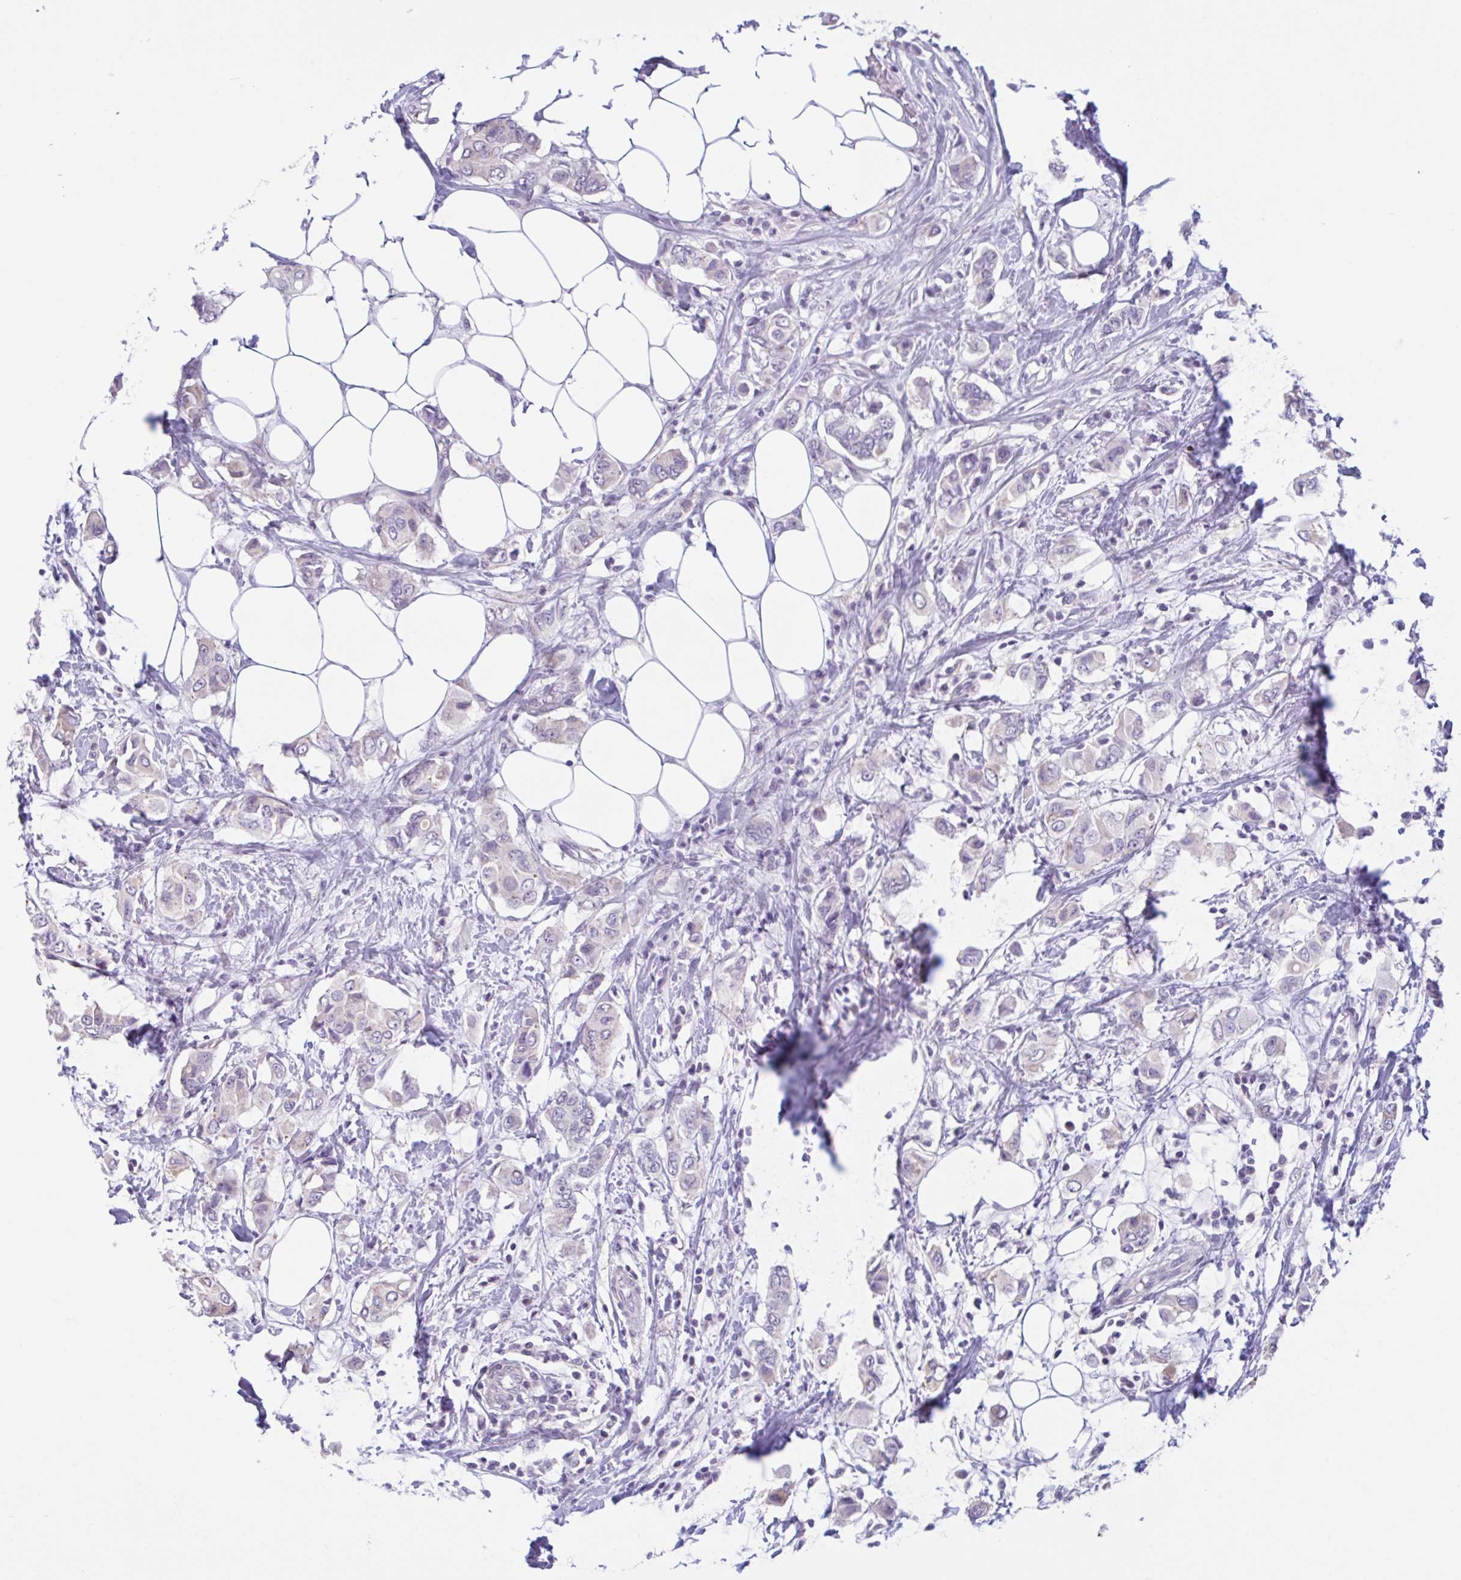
{"staining": {"intensity": "negative", "quantity": "none", "location": "none"}, "tissue": "breast cancer", "cell_type": "Tumor cells", "image_type": "cancer", "snomed": [{"axis": "morphology", "description": "Lobular carcinoma"}, {"axis": "topography", "description": "Breast"}], "caption": "Immunohistochemistry (IHC) photomicrograph of neoplastic tissue: human breast cancer (lobular carcinoma) stained with DAB exhibits no significant protein expression in tumor cells.", "gene": "CDH19", "patient": {"sex": "female", "age": 51}}